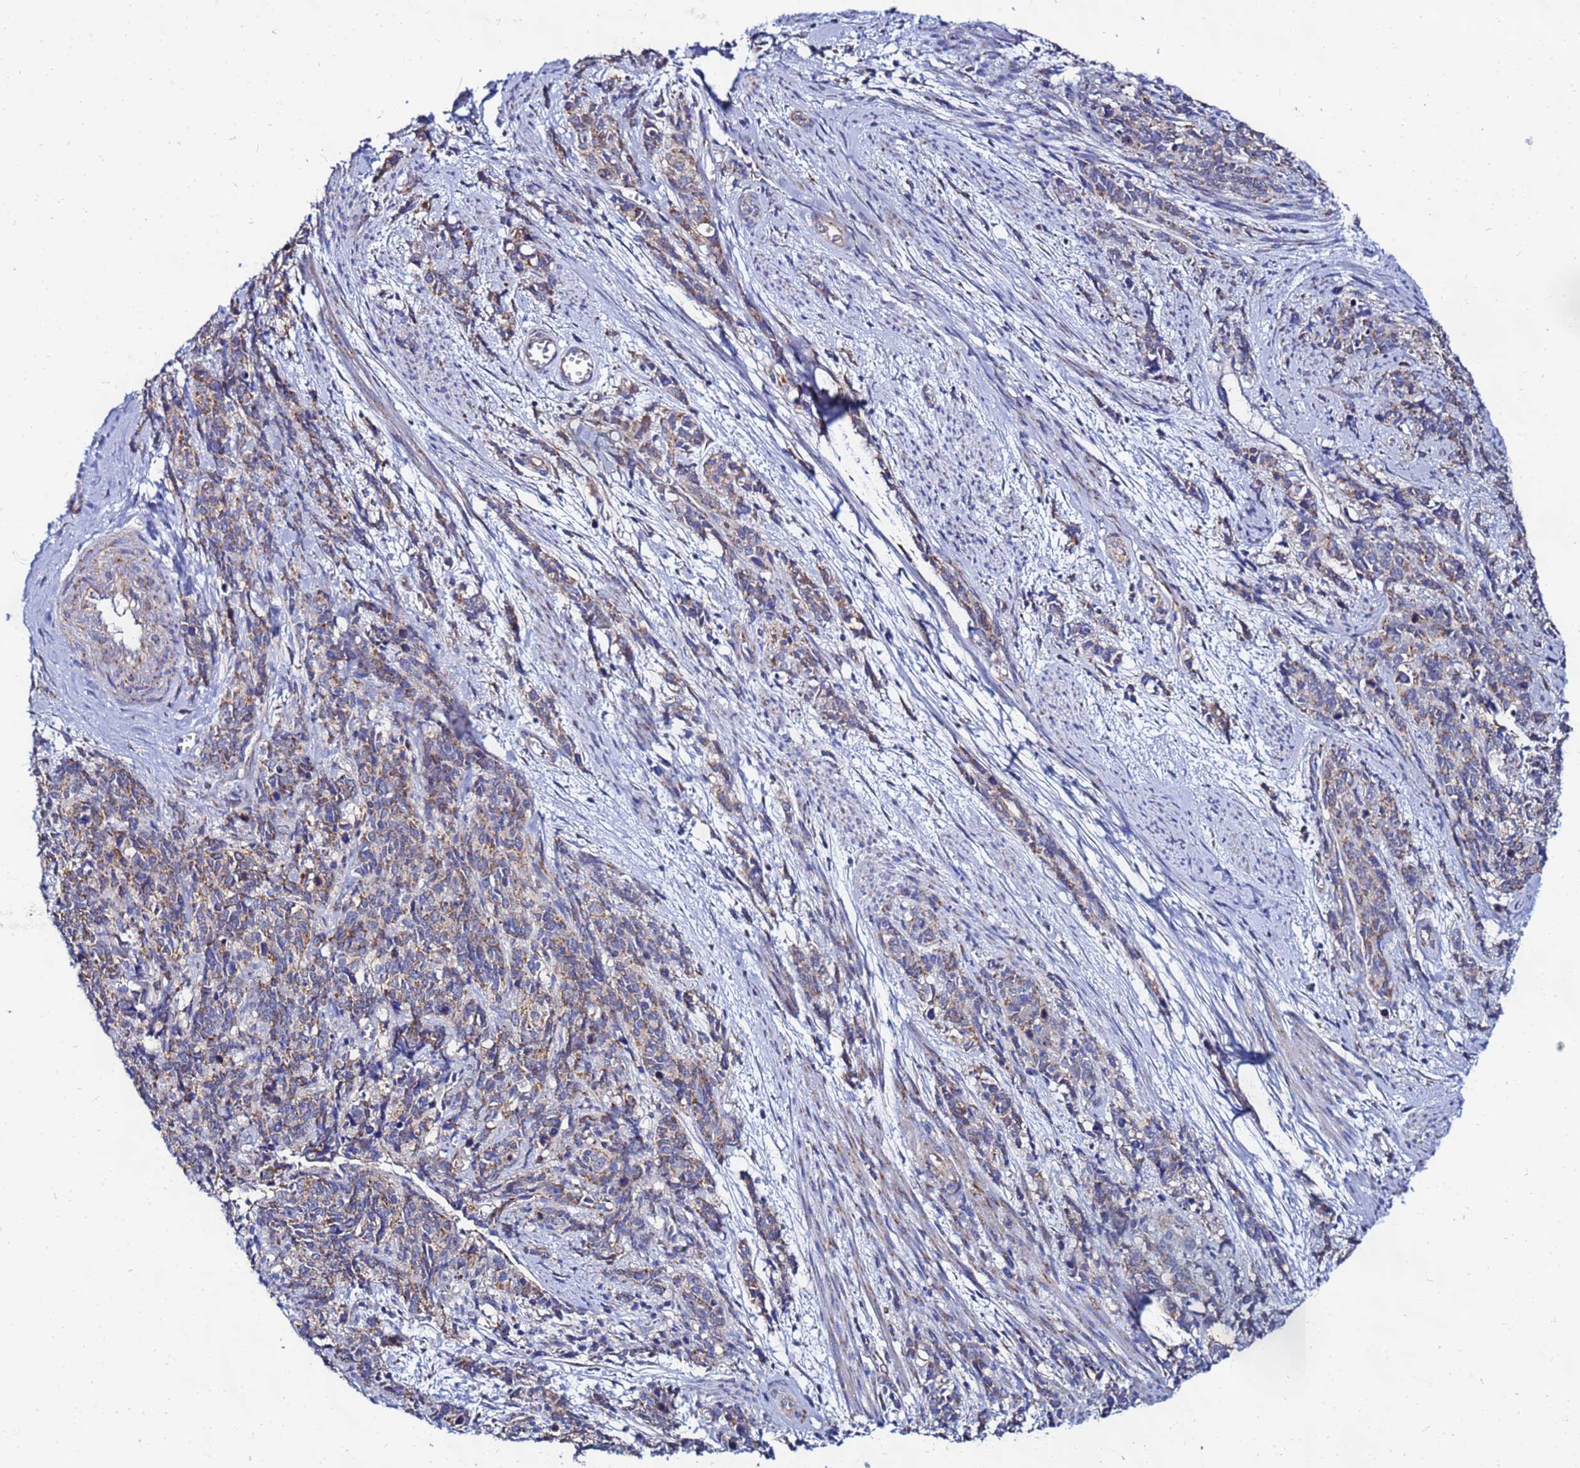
{"staining": {"intensity": "weak", "quantity": ">75%", "location": "cytoplasmic/membranous"}, "tissue": "cervical cancer", "cell_type": "Tumor cells", "image_type": "cancer", "snomed": [{"axis": "morphology", "description": "Squamous cell carcinoma, NOS"}, {"axis": "topography", "description": "Cervix"}], "caption": "Approximately >75% of tumor cells in squamous cell carcinoma (cervical) show weak cytoplasmic/membranous protein expression as visualized by brown immunohistochemical staining.", "gene": "FAHD2A", "patient": {"sex": "female", "age": 60}}